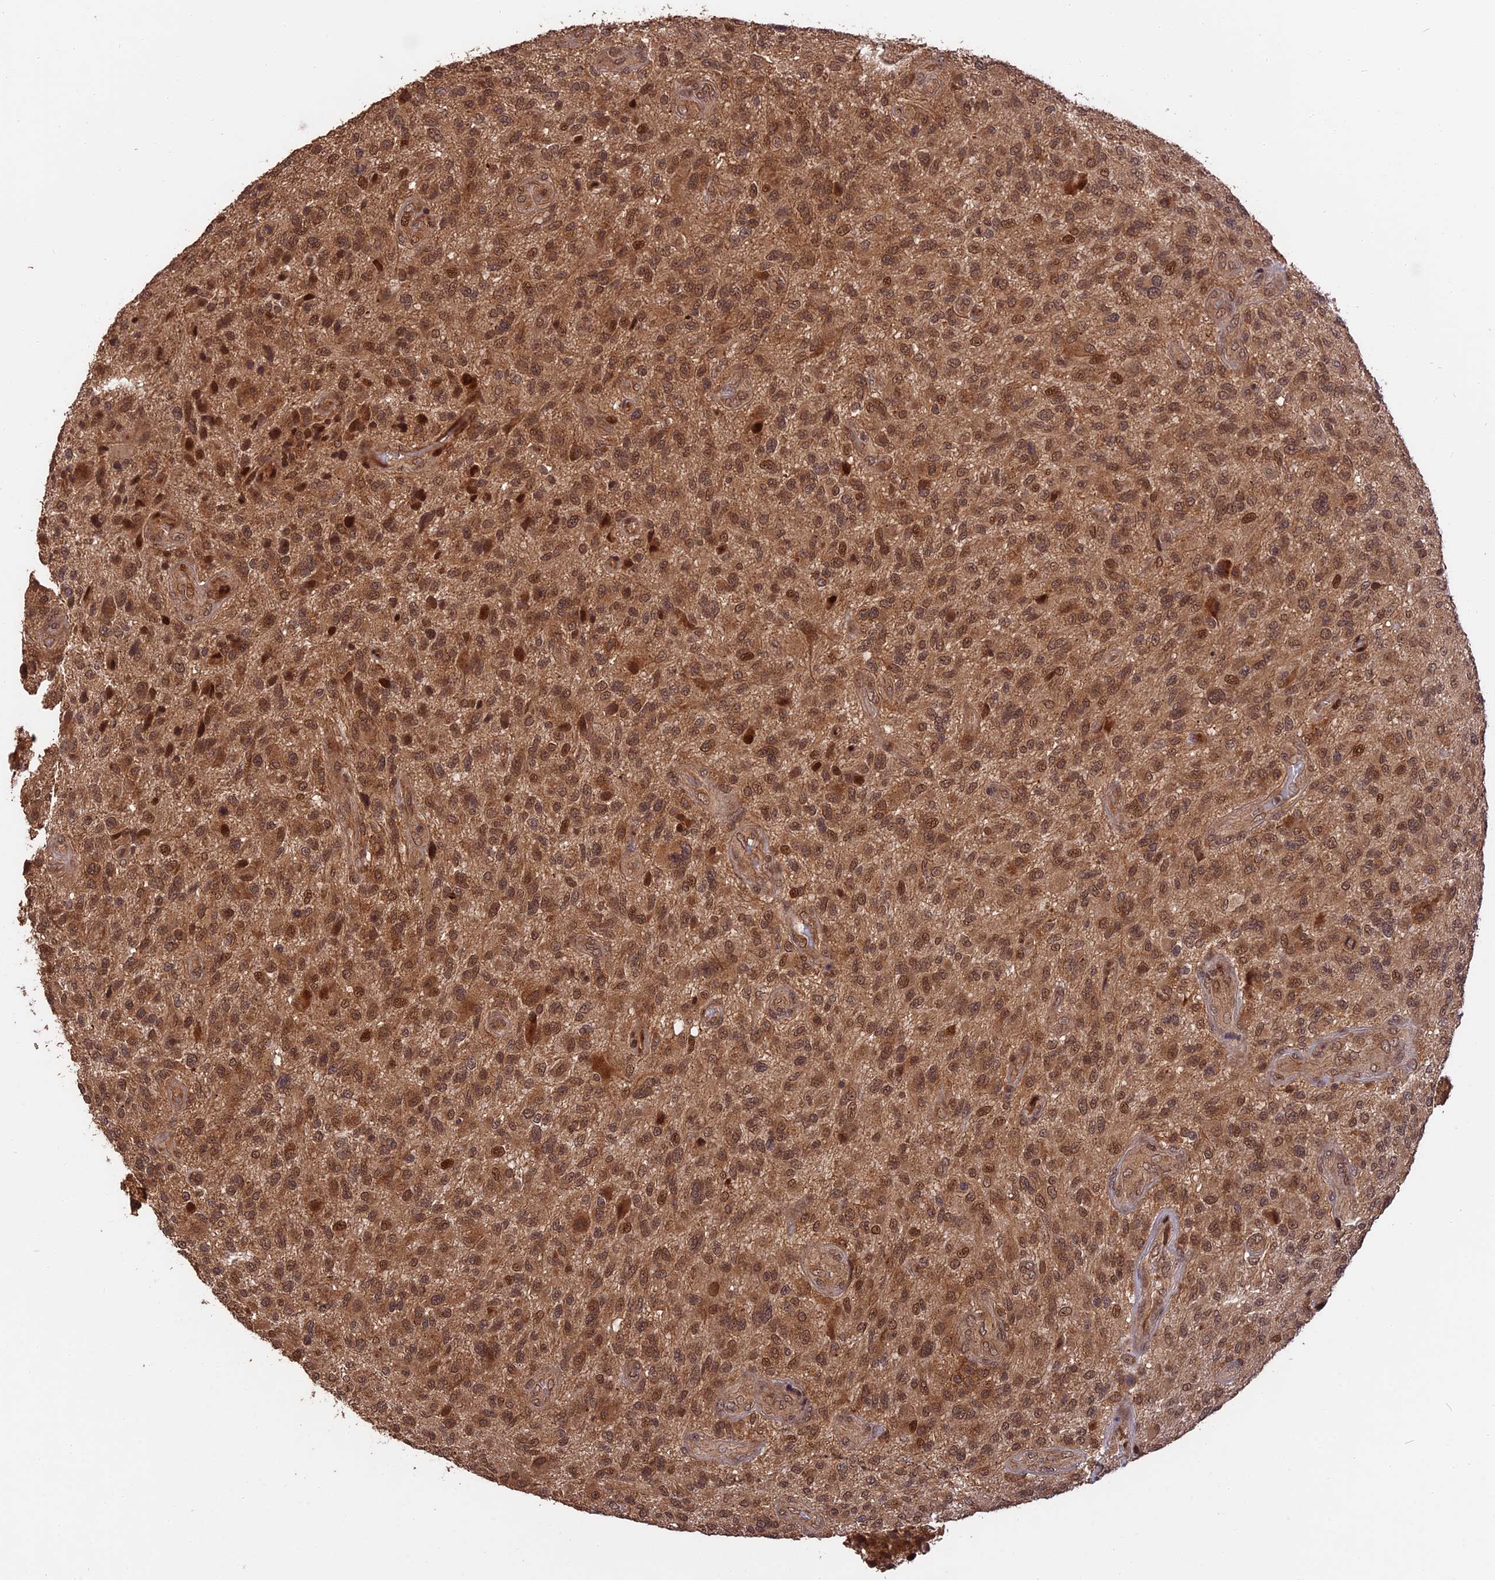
{"staining": {"intensity": "moderate", "quantity": ">75%", "location": "cytoplasmic/membranous,nuclear"}, "tissue": "glioma", "cell_type": "Tumor cells", "image_type": "cancer", "snomed": [{"axis": "morphology", "description": "Glioma, malignant, High grade"}, {"axis": "topography", "description": "Brain"}], "caption": "Protein expression analysis of human high-grade glioma (malignant) reveals moderate cytoplasmic/membranous and nuclear staining in approximately >75% of tumor cells. (DAB = brown stain, brightfield microscopy at high magnification).", "gene": "ESCO1", "patient": {"sex": "male", "age": 47}}